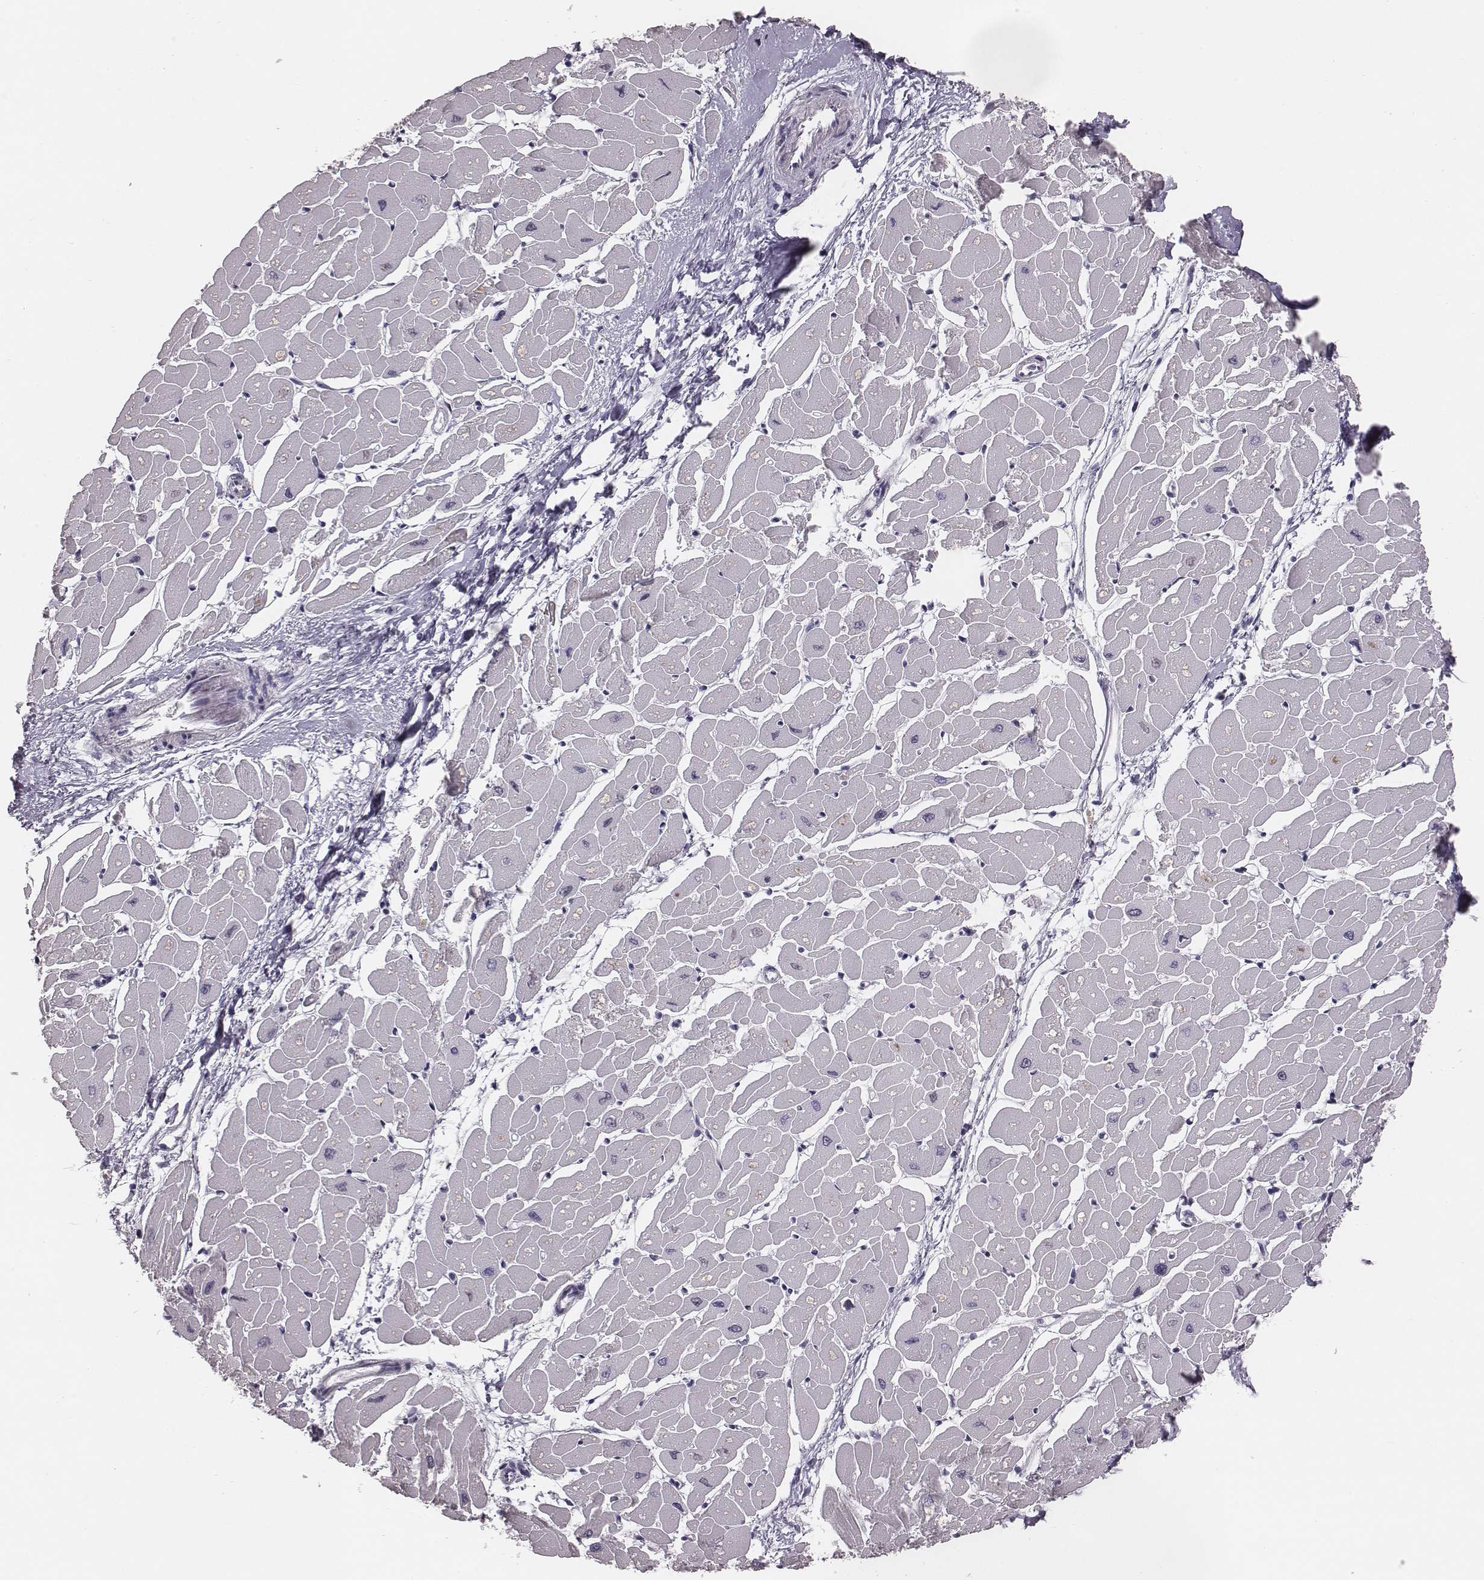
{"staining": {"intensity": "negative", "quantity": "none", "location": "none"}, "tissue": "heart muscle", "cell_type": "Cardiomyocytes", "image_type": "normal", "snomed": [{"axis": "morphology", "description": "Normal tissue, NOS"}, {"axis": "topography", "description": "Heart"}], "caption": "Immunohistochemistry (IHC) micrograph of unremarkable heart muscle: heart muscle stained with DAB (3,3'-diaminobenzidine) shows no significant protein positivity in cardiomyocytes.", "gene": "CSHL1", "patient": {"sex": "male", "age": 57}}